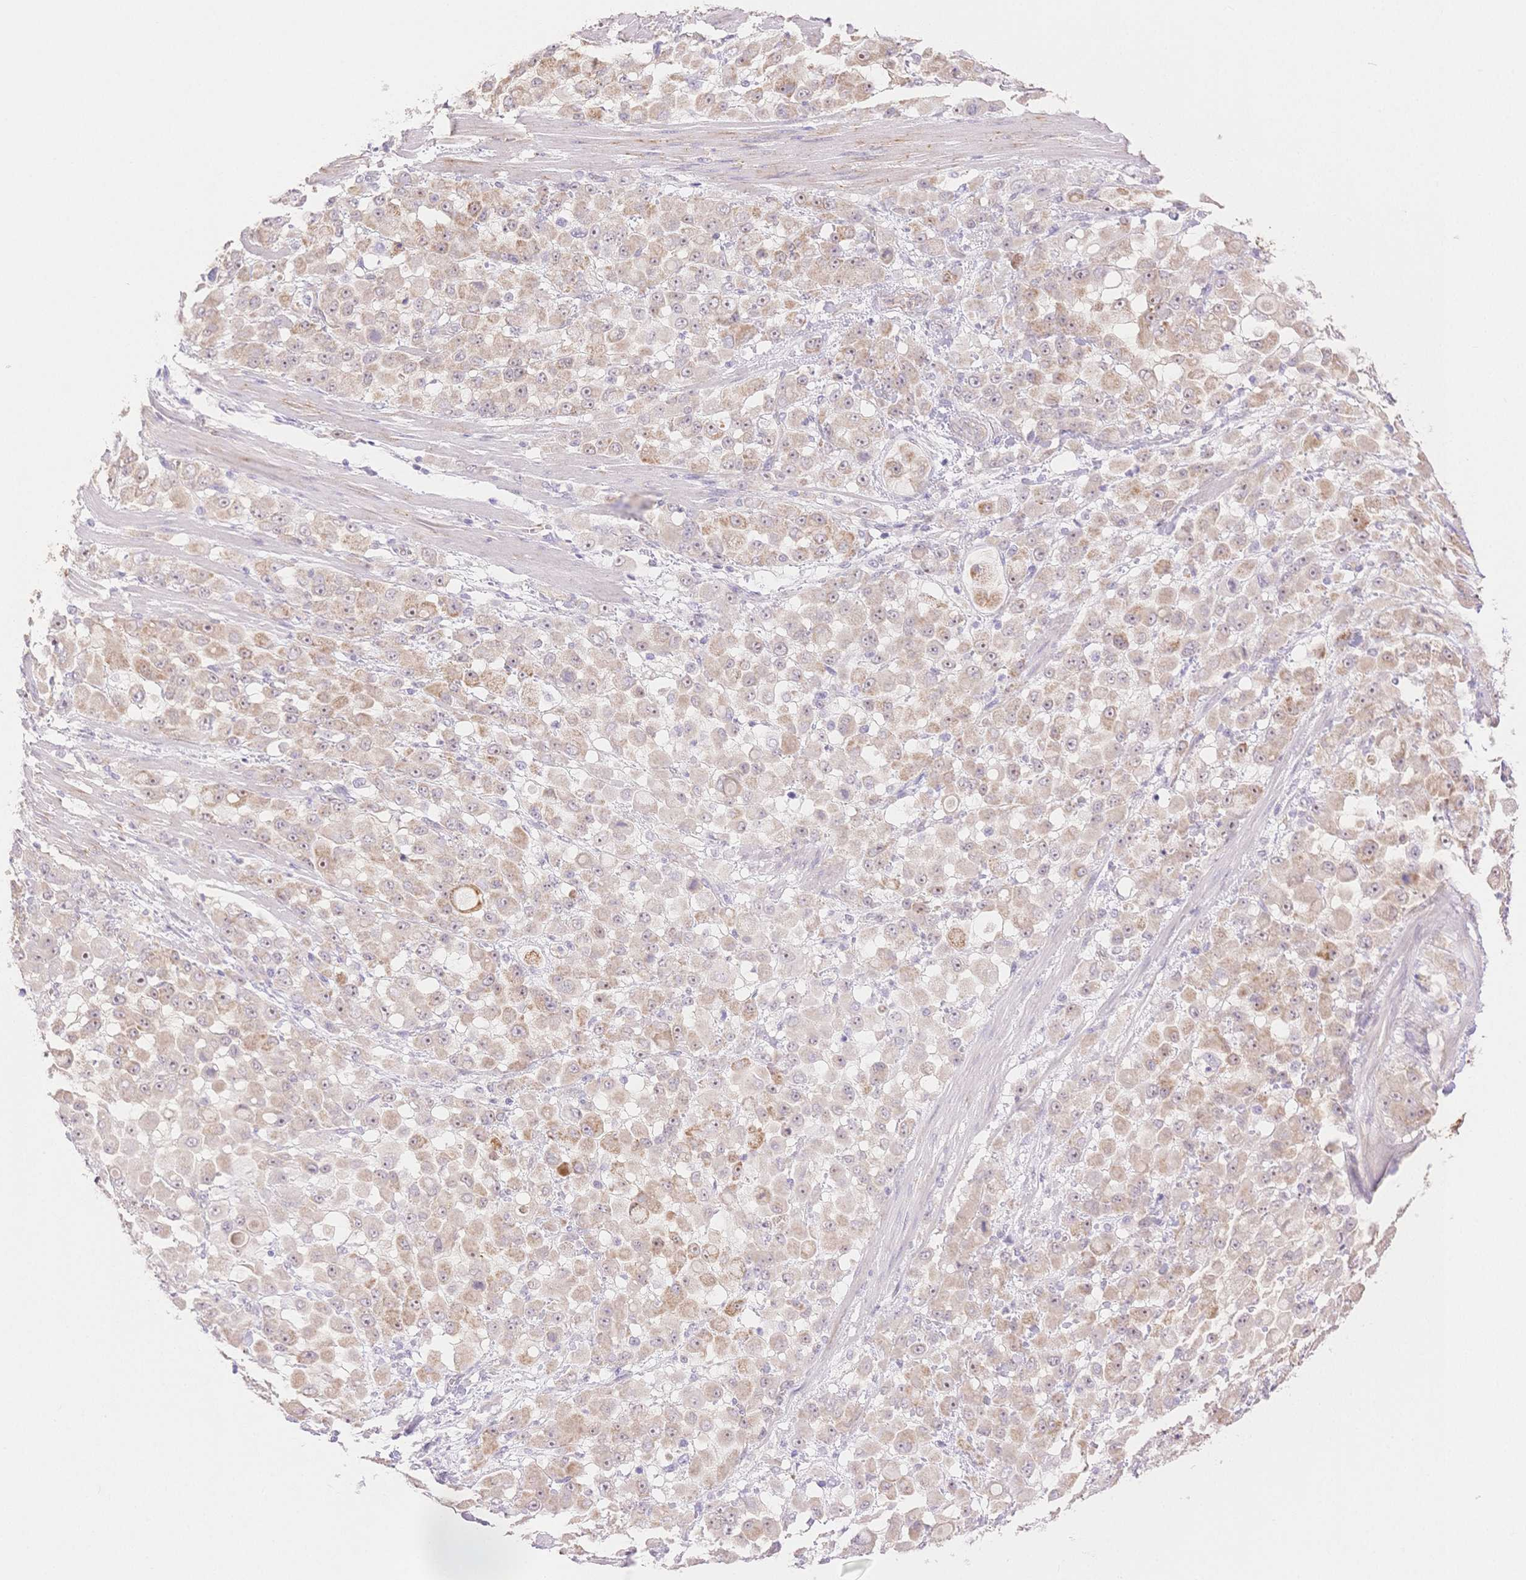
{"staining": {"intensity": "moderate", "quantity": "25%-75%", "location": "cytoplasmic/membranous"}, "tissue": "stomach cancer", "cell_type": "Tumor cells", "image_type": "cancer", "snomed": [{"axis": "morphology", "description": "Adenocarcinoma, NOS"}, {"axis": "topography", "description": "Stomach"}], "caption": "Tumor cells show moderate cytoplasmic/membranous positivity in about 25%-75% of cells in stomach cancer. The staining was performed using DAB (3,3'-diaminobenzidine), with brown indicating positive protein expression. Nuclei are stained blue with hematoxylin.", "gene": "WDR54", "patient": {"sex": "female", "age": 76}}